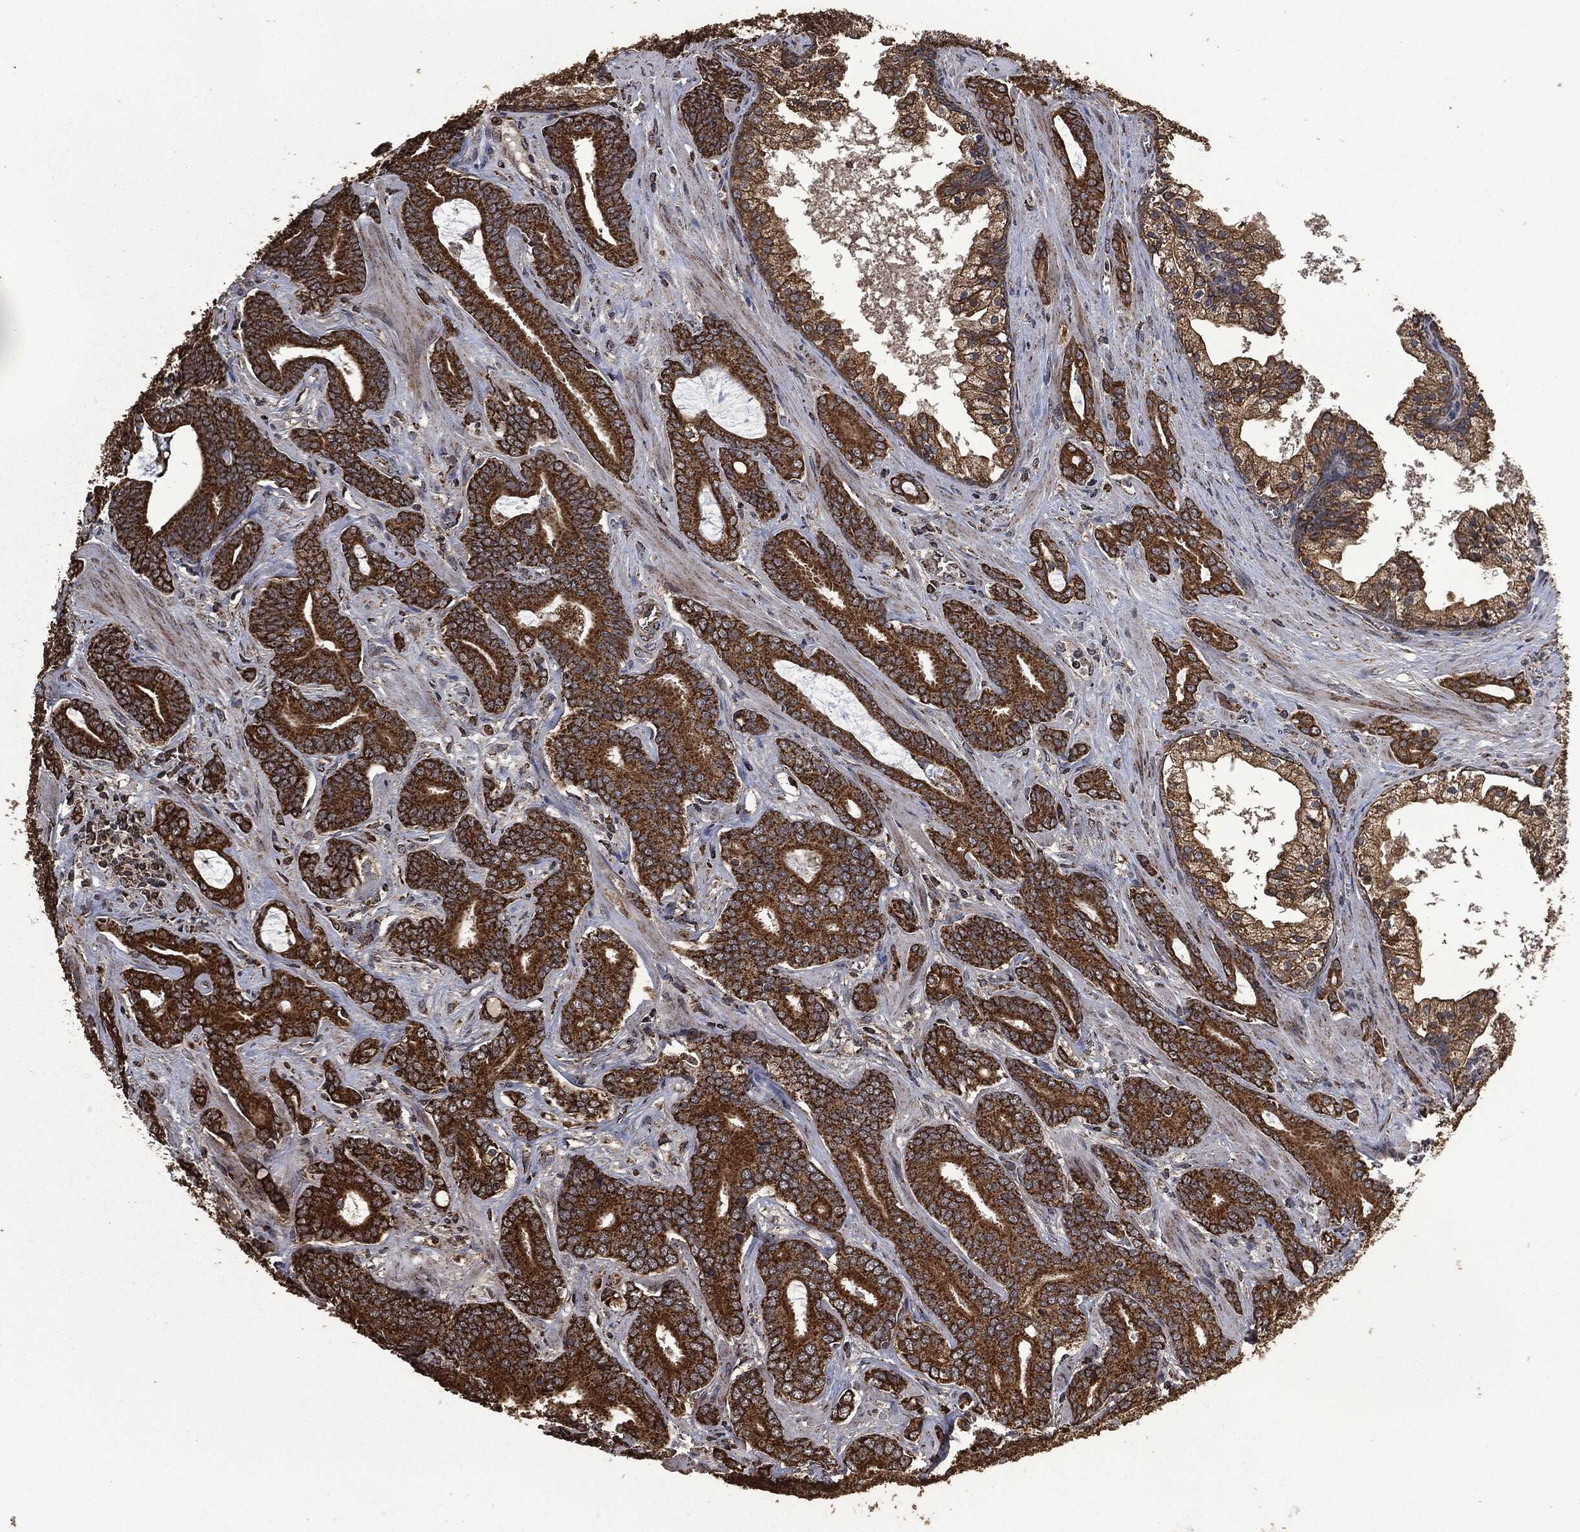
{"staining": {"intensity": "strong", "quantity": ">75%", "location": "cytoplasmic/membranous"}, "tissue": "prostate cancer", "cell_type": "Tumor cells", "image_type": "cancer", "snomed": [{"axis": "morphology", "description": "Adenocarcinoma, NOS"}, {"axis": "topography", "description": "Prostate"}], "caption": "Immunohistochemistry micrograph of prostate adenocarcinoma stained for a protein (brown), which demonstrates high levels of strong cytoplasmic/membranous positivity in about >75% of tumor cells.", "gene": "LIG3", "patient": {"sex": "male", "age": 55}}